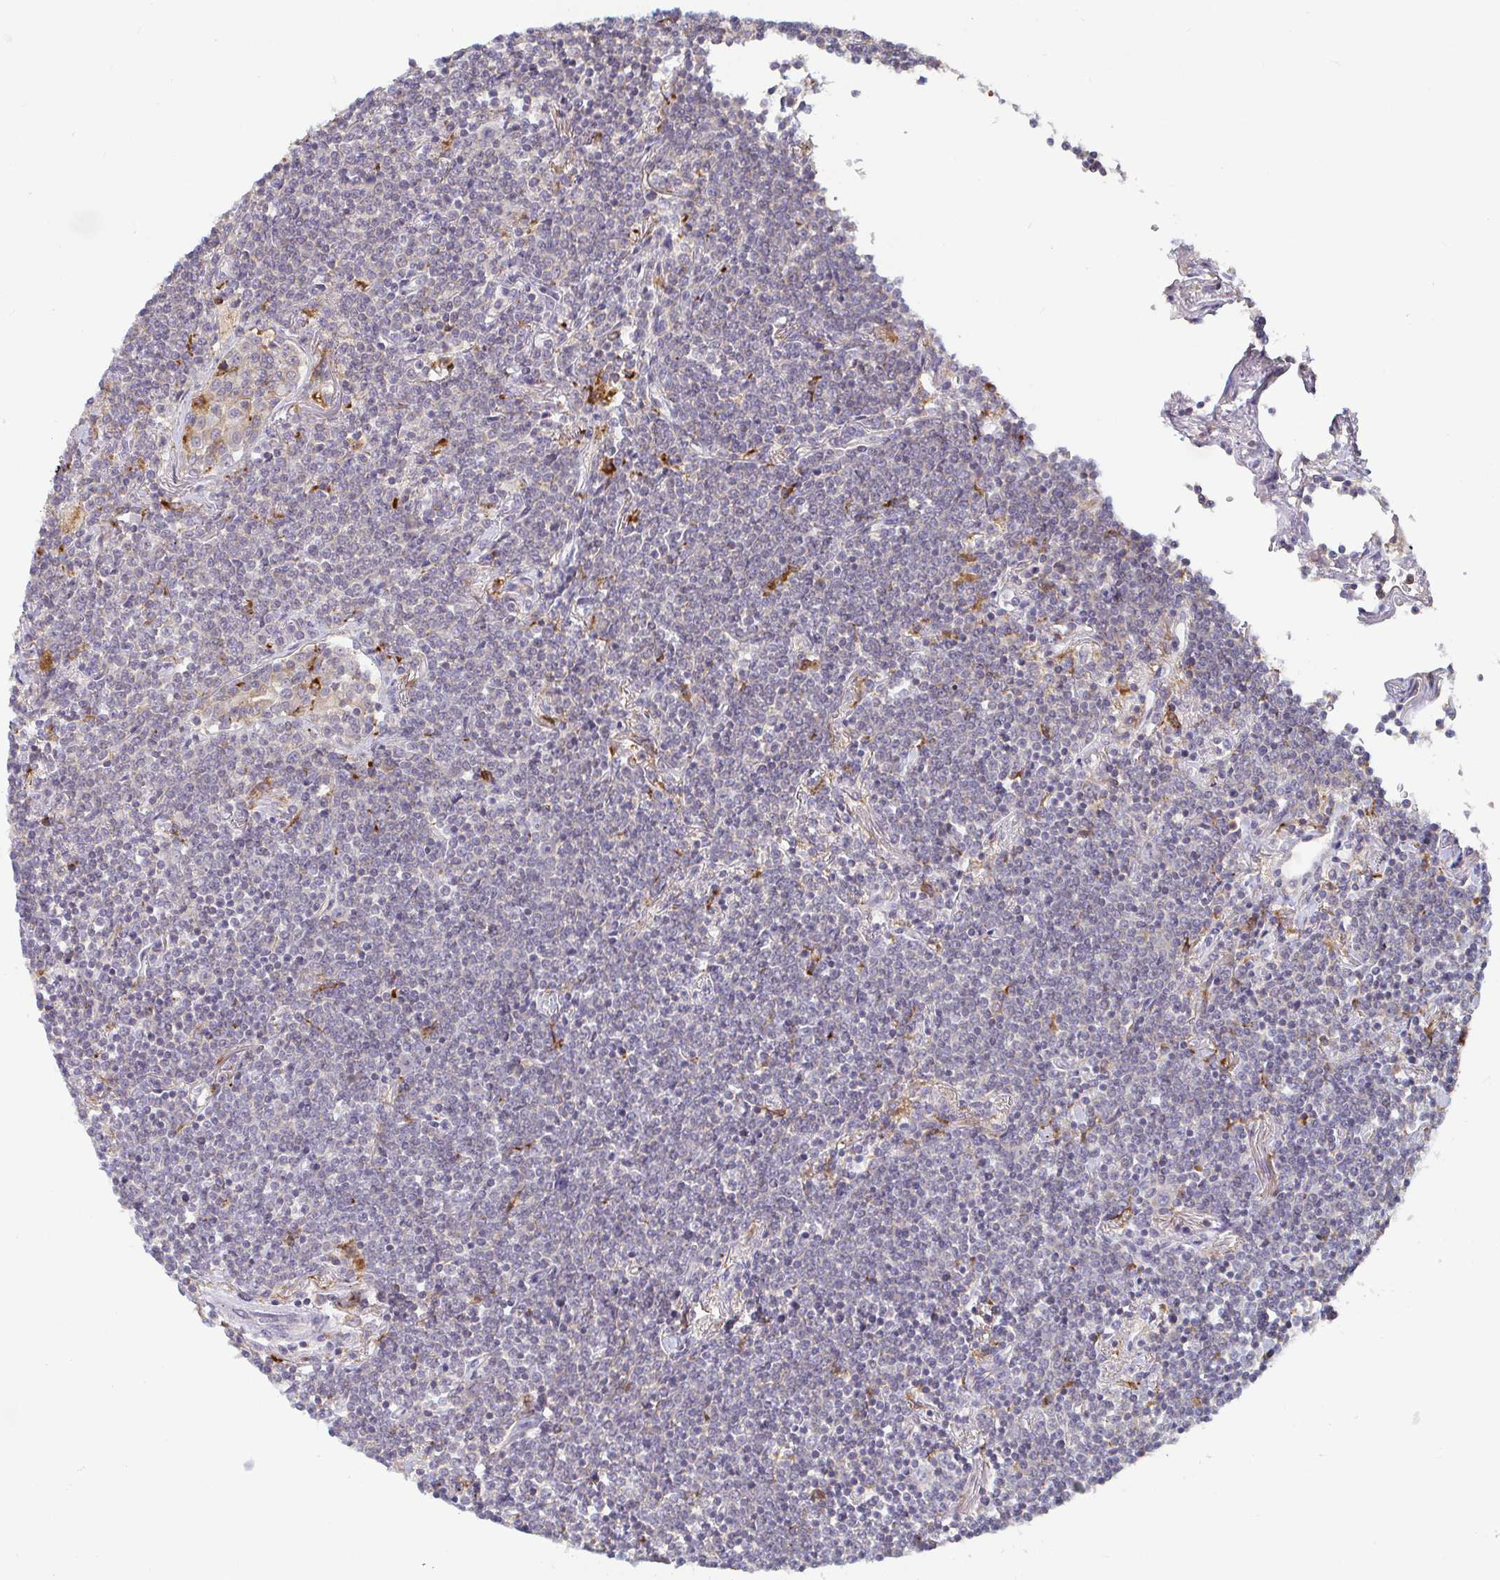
{"staining": {"intensity": "negative", "quantity": "none", "location": "none"}, "tissue": "lymphoma", "cell_type": "Tumor cells", "image_type": "cancer", "snomed": [{"axis": "morphology", "description": "Malignant lymphoma, non-Hodgkin's type, Low grade"}, {"axis": "topography", "description": "Lung"}], "caption": "Tumor cells show no significant protein staining in malignant lymphoma, non-Hodgkin's type (low-grade).", "gene": "CDH18", "patient": {"sex": "female", "age": 71}}